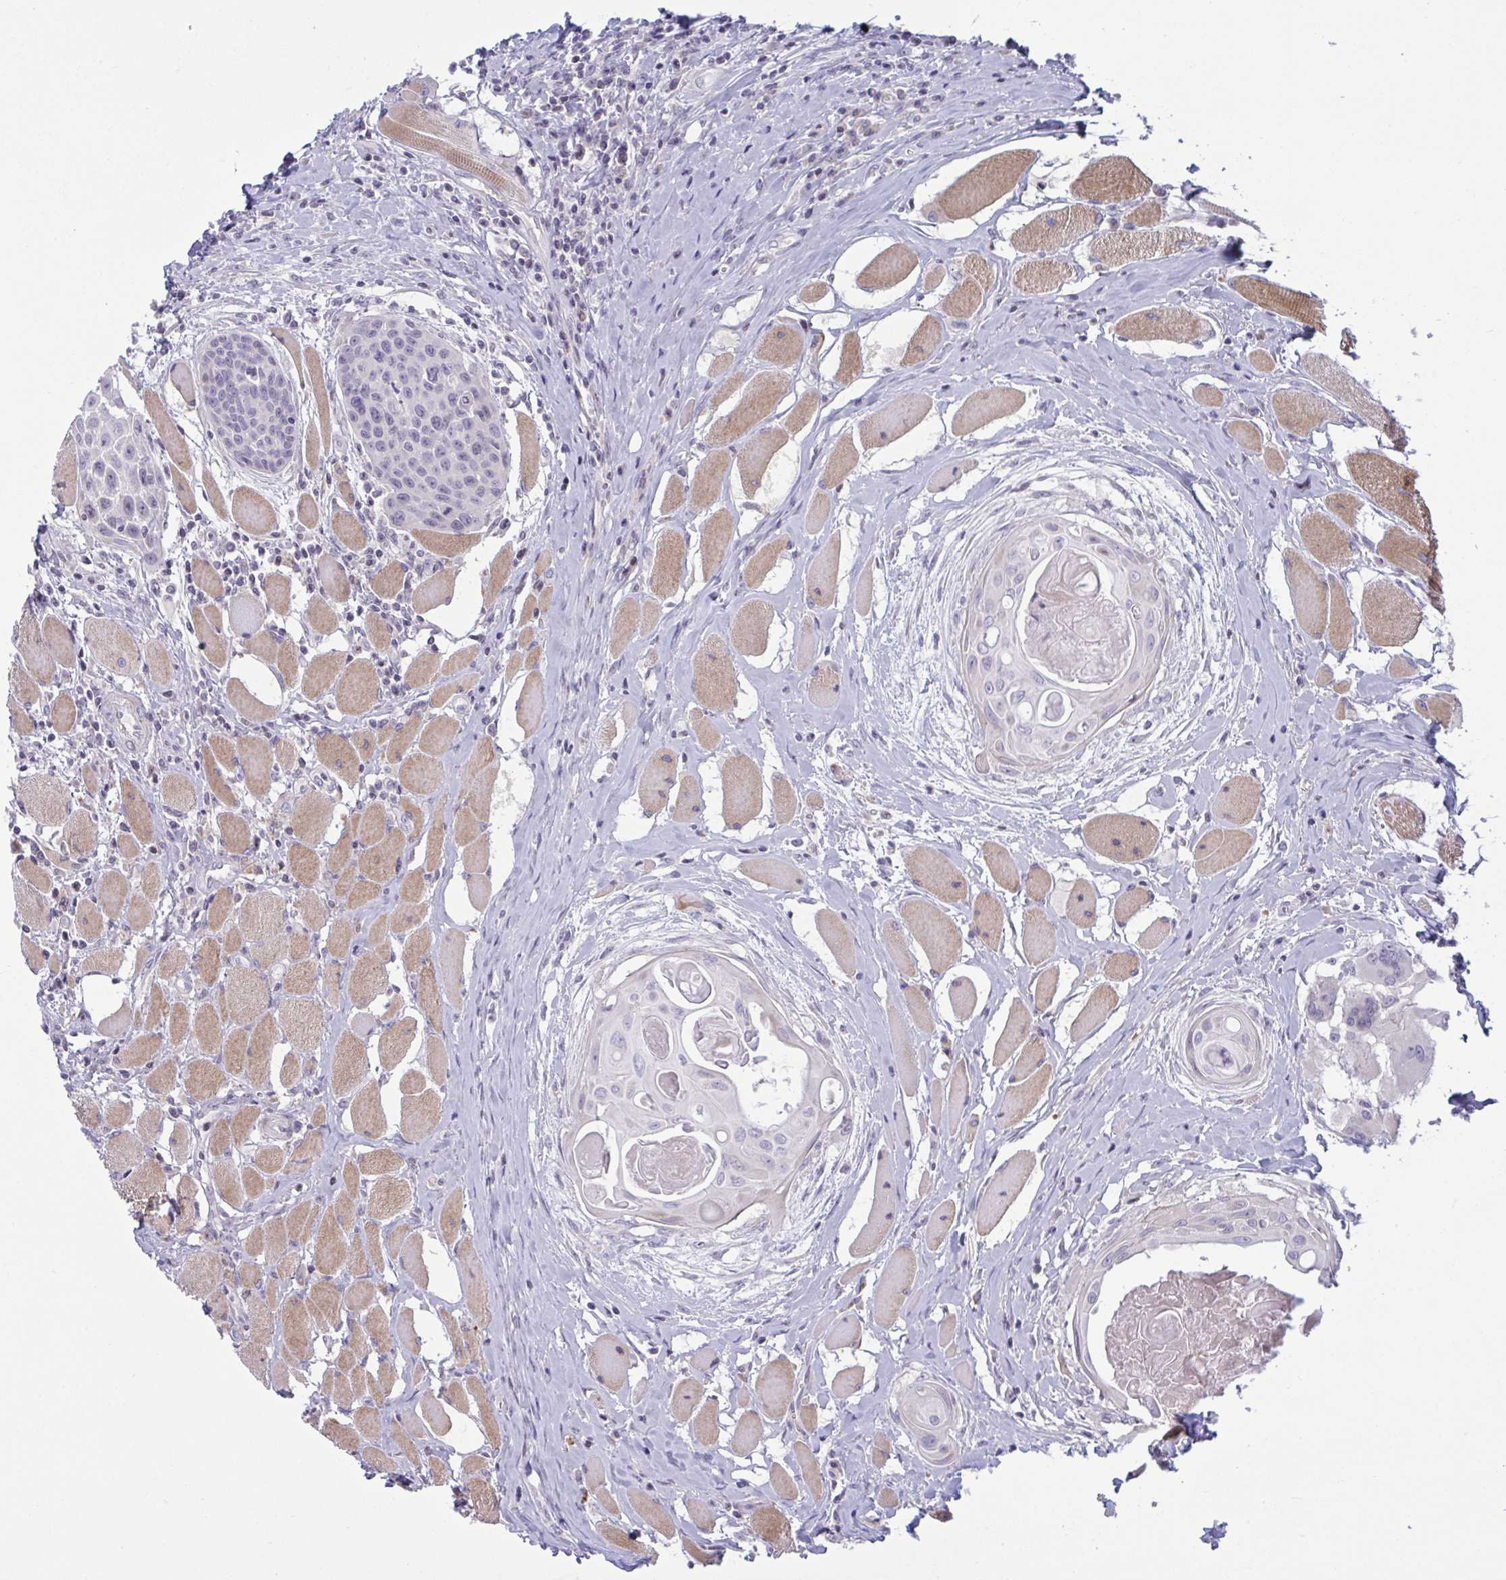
{"staining": {"intensity": "negative", "quantity": "none", "location": "none"}, "tissue": "head and neck cancer", "cell_type": "Tumor cells", "image_type": "cancer", "snomed": [{"axis": "morphology", "description": "Squamous cell carcinoma, NOS"}, {"axis": "topography", "description": "Head-Neck"}], "caption": "Immunohistochemical staining of human head and neck cancer reveals no significant staining in tumor cells. (DAB (3,3'-diaminobenzidine) immunohistochemistry, high magnification).", "gene": "VWC2", "patient": {"sex": "female", "age": 73}}